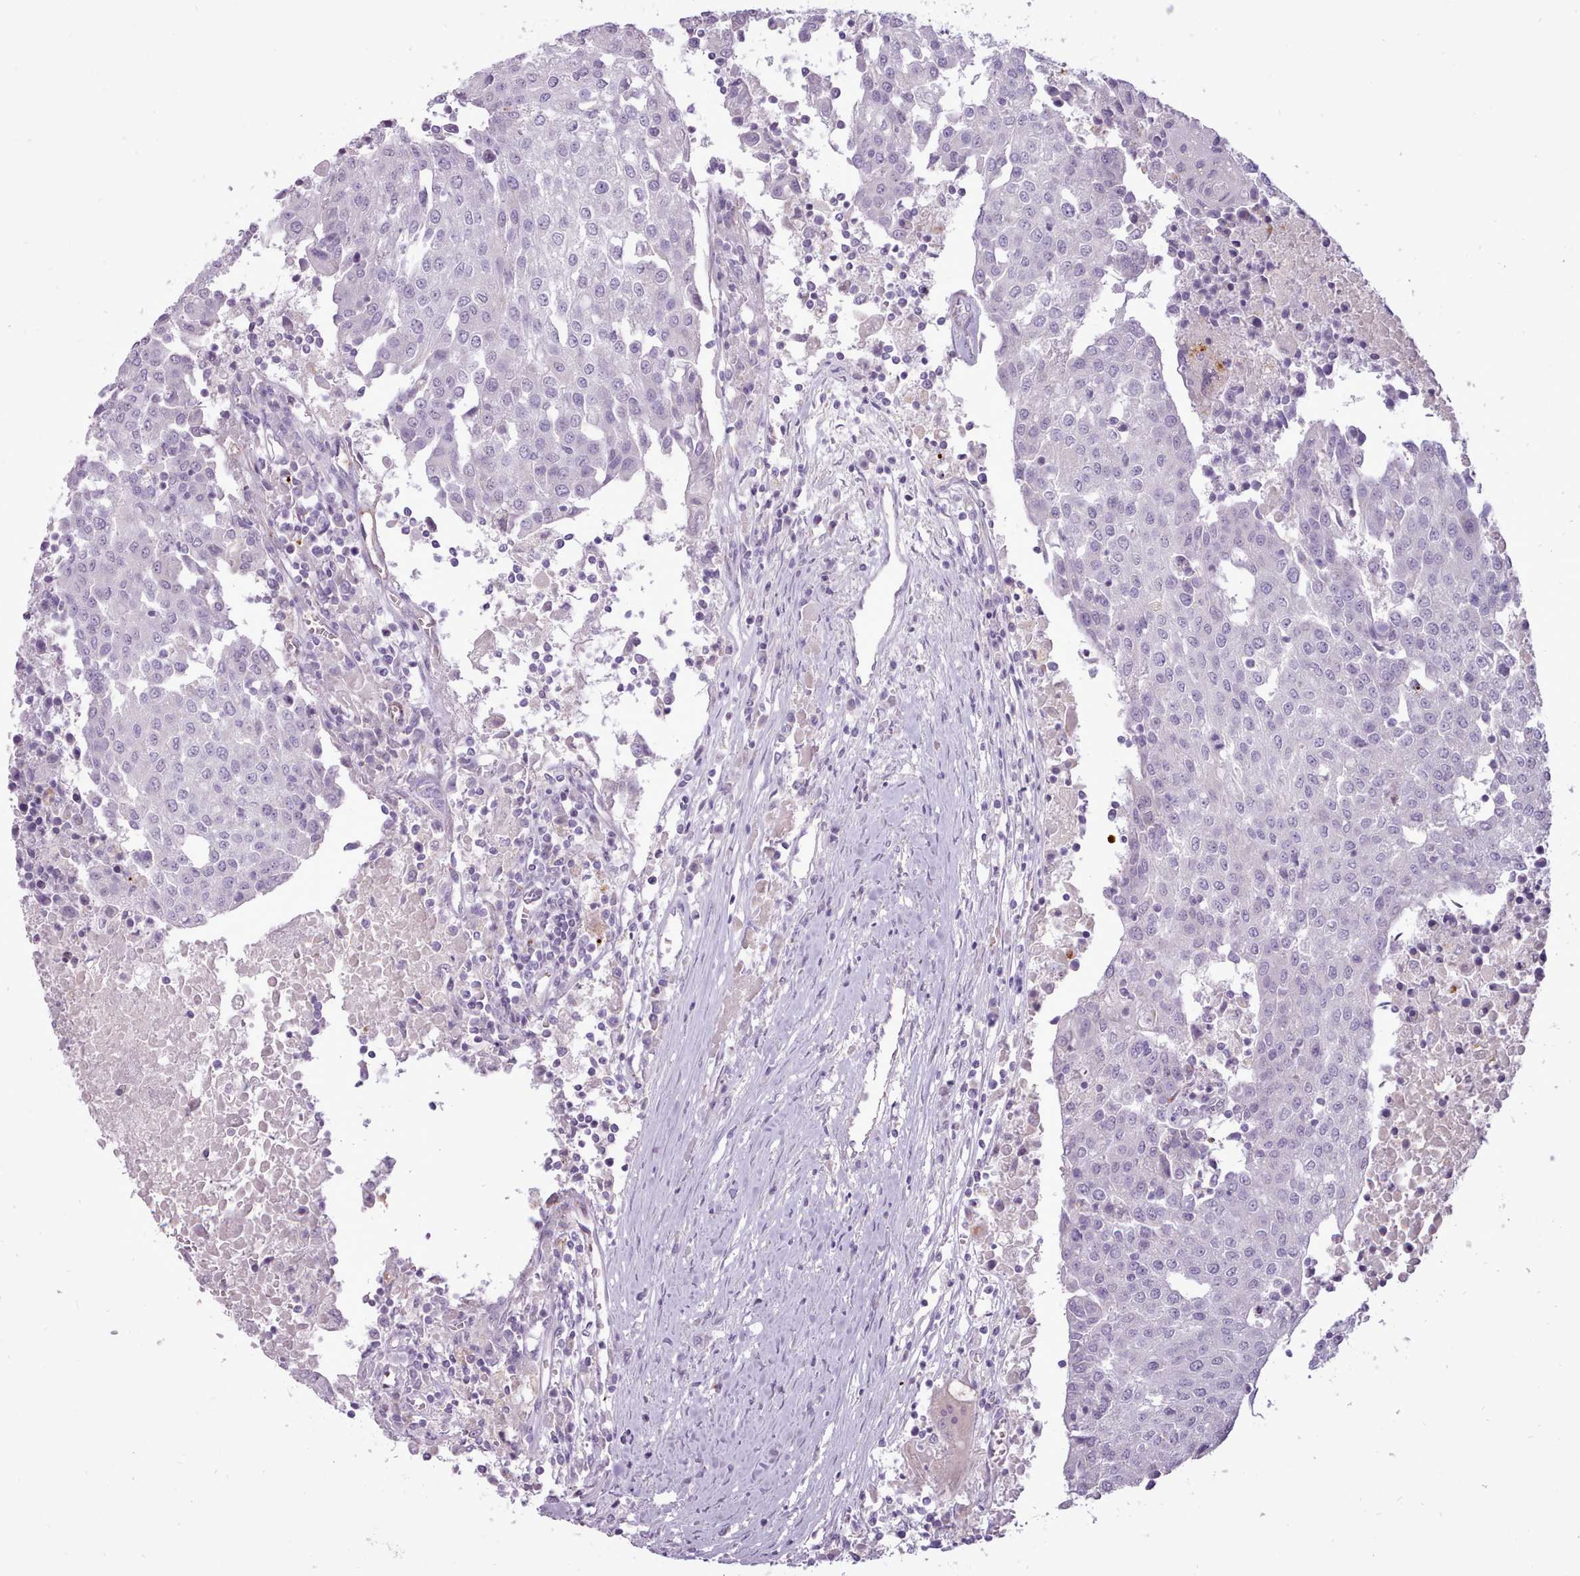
{"staining": {"intensity": "negative", "quantity": "none", "location": "none"}, "tissue": "urothelial cancer", "cell_type": "Tumor cells", "image_type": "cancer", "snomed": [{"axis": "morphology", "description": "Urothelial carcinoma, High grade"}, {"axis": "topography", "description": "Urinary bladder"}], "caption": "Urothelial carcinoma (high-grade) stained for a protein using immunohistochemistry (IHC) shows no staining tumor cells.", "gene": "ATRAID", "patient": {"sex": "female", "age": 85}}